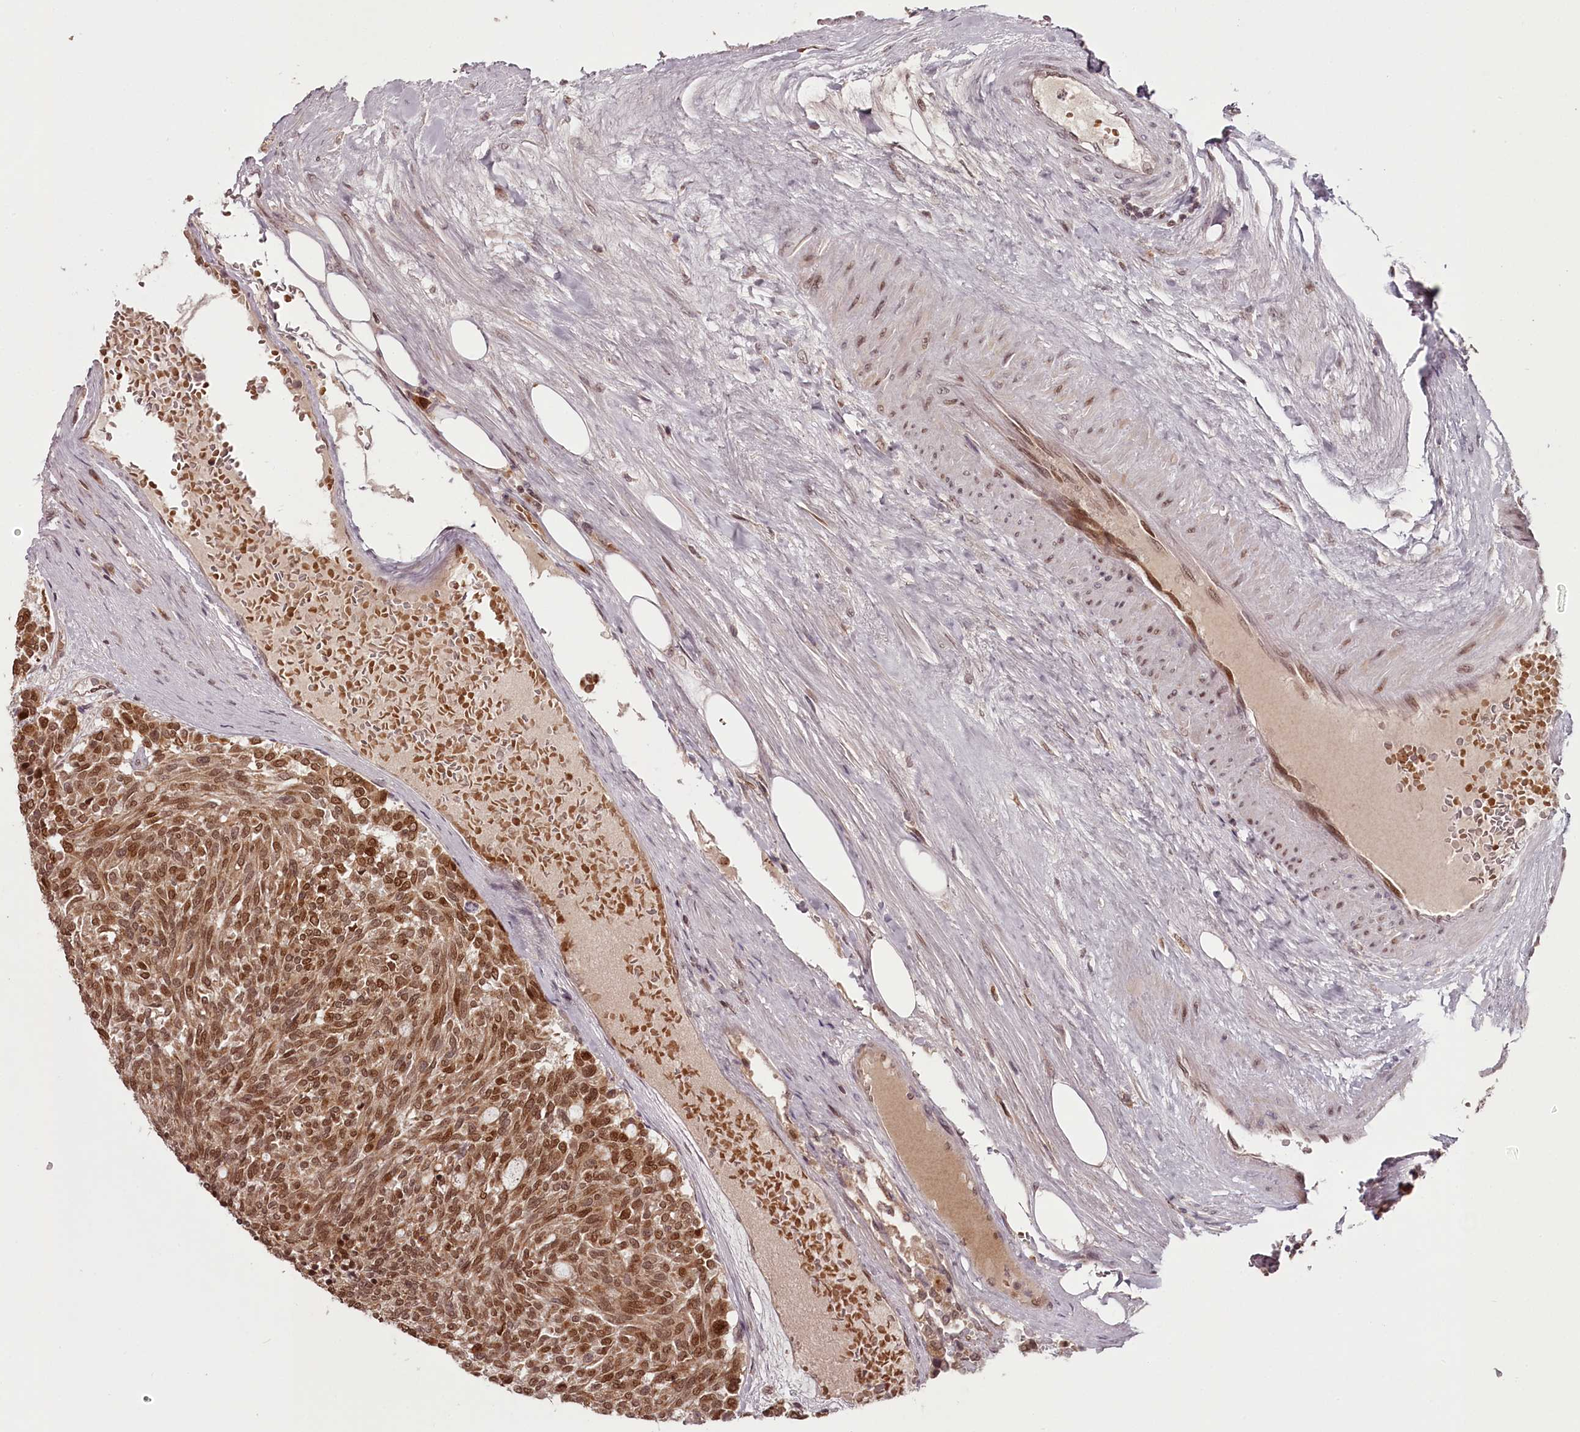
{"staining": {"intensity": "strong", "quantity": ">75%", "location": "cytoplasmic/membranous,nuclear"}, "tissue": "carcinoid", "cell_type": "Tumor cells", "image_type": "cancer", "snomed": [{"axis": "morphology", "description": "Carcinoid, malignant, NOS"}, {"axis": "topography", "description": "Pancreas"}], "caption": "Immunohistochemistry of carcinoid (malignant) reveals high levels of strong cytoplasmic/membranous and nuclear positivity in approximately >75% of tumor cells.", "gene": "THYN1", "patient": {"sex": "female", "age": 54}}